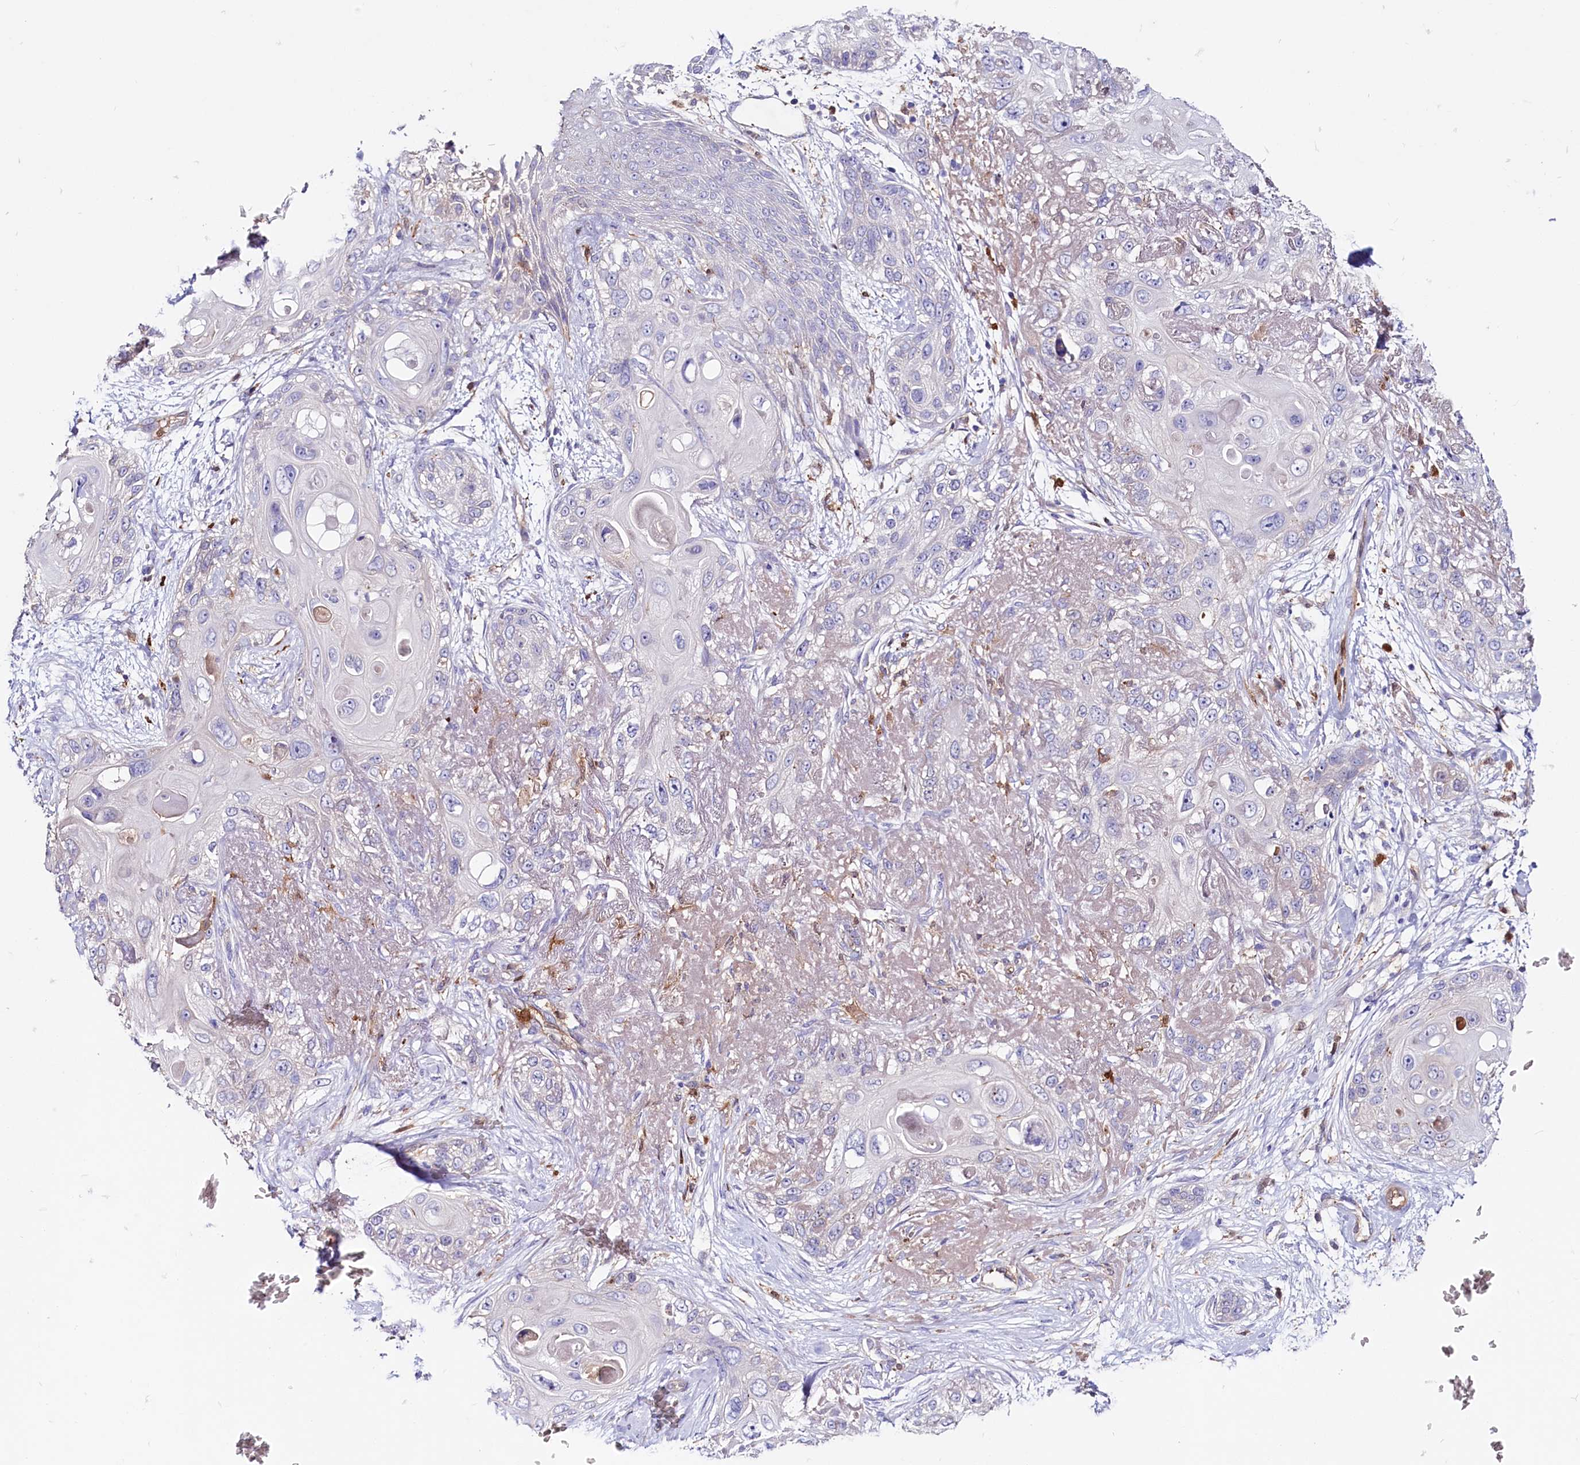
{"staining": {"intensity": "negative", "quantity": "none", "location": "none"}, "tissue": "skin cancer", "cell_type": "Tumor cells", "image_type": "cancer", "snomed": [{"axis": "morphology", "description": "Normal tissue, NOS"}, {"axis": "morphology", "description": "Squamous cell carcinoma, NOS"}, {"axis": "topography", "description": "Skin"}], "caption": "Skin cancer (squamous cell carcinoma) stained for a protein using immunohistochemistry demonstrates no staining tumor cells.", "gene": "IL17RD", "patient": {"sex": "male", "age": 72}}